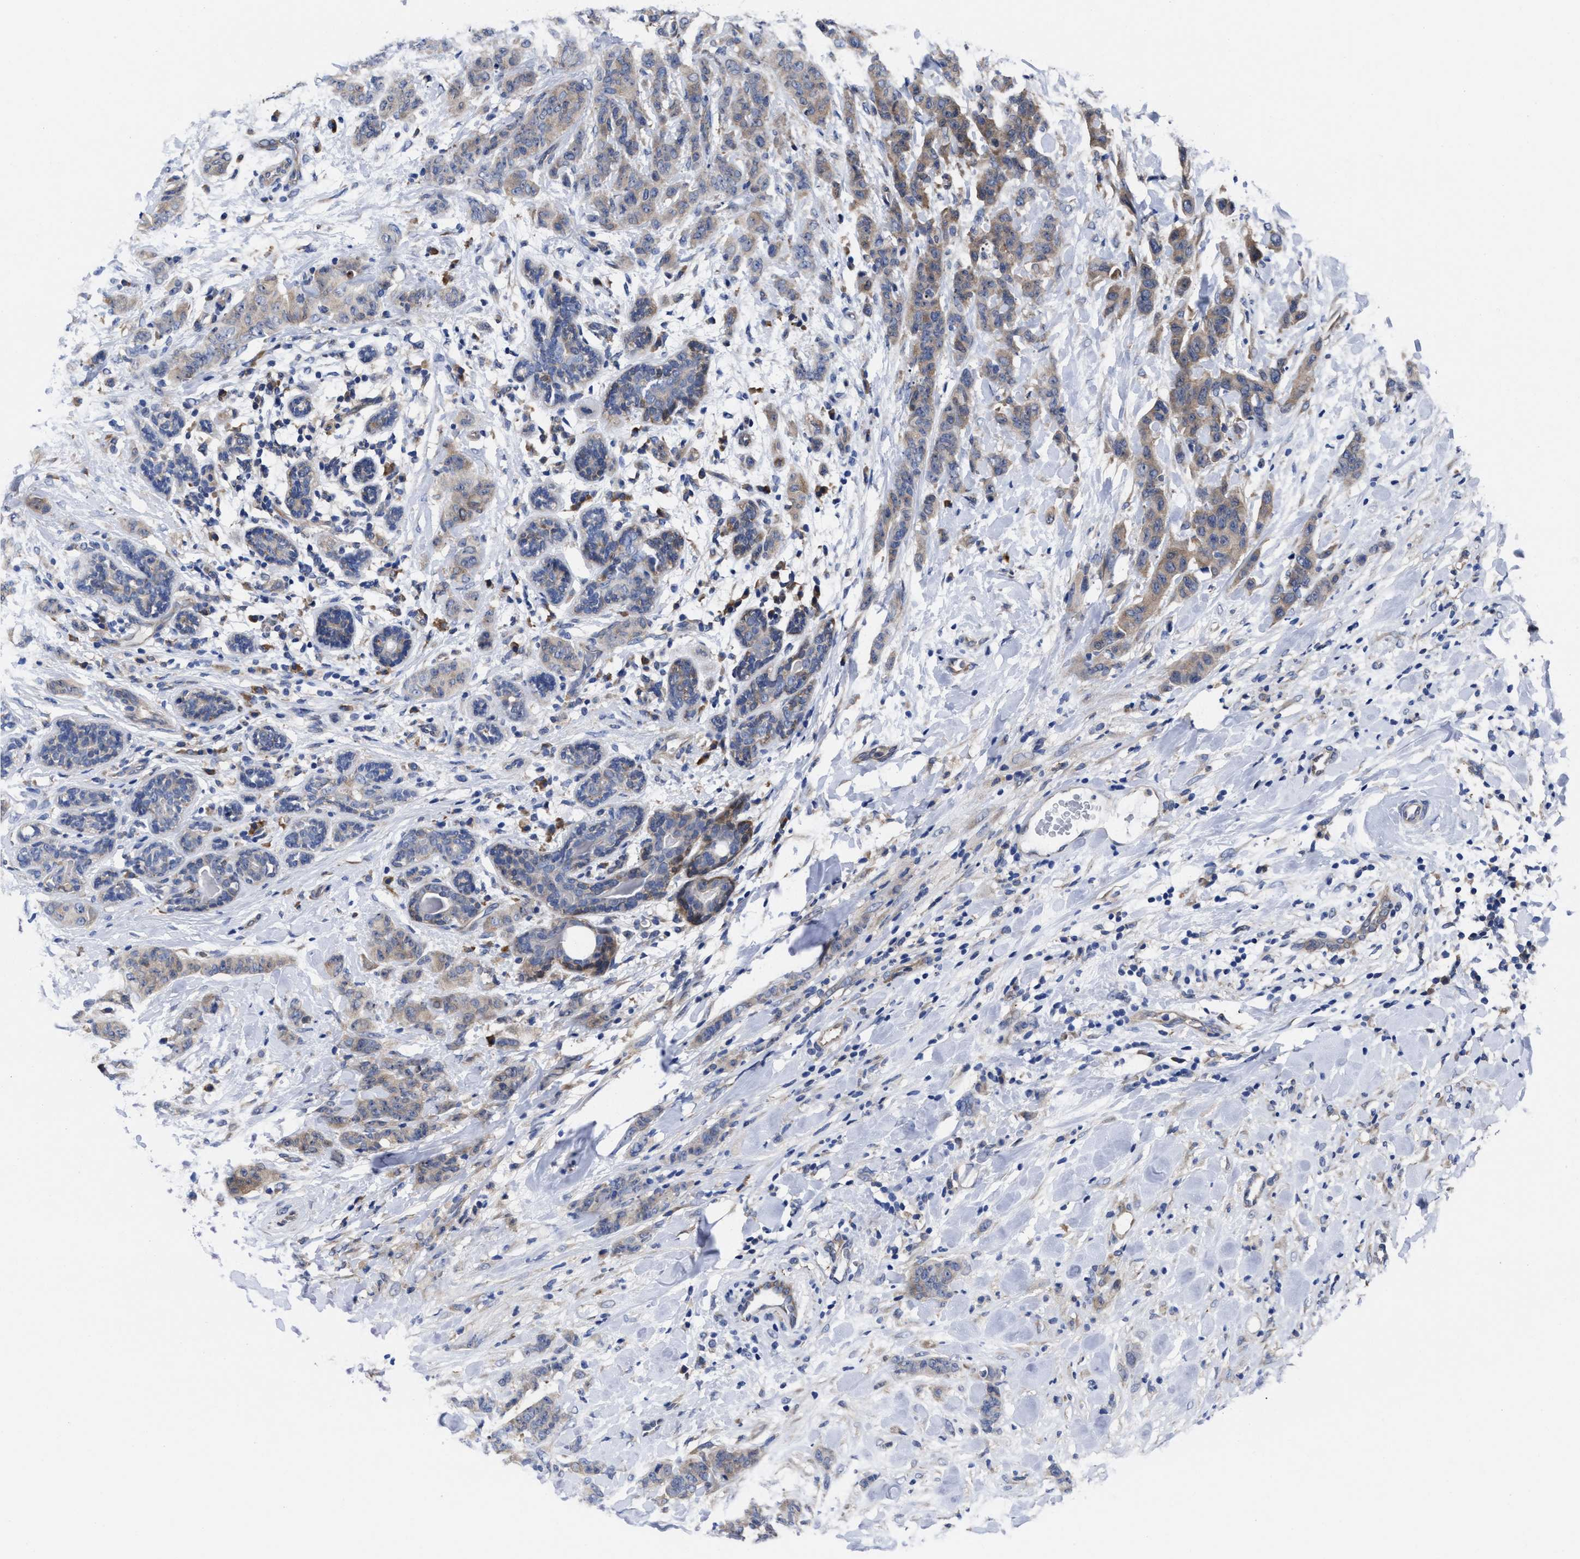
{"staining": {"intensity": "weak", "quantity": ">75%", "location": "cytoplasmic/membranous"}, "tissue": "breast cancer", "cell_type": "Tumor cells", "image_type": "cancer", "snomed": [{"axis": "morphology", "description": "Normal tissue, NOS"}, {"axis": "morphology", "description": "Duct carcinoma"}, {"axis": "topography", "description": "Breast"}], "caption": "Breast cancer tissue exhibits weak cytoplasmic/membranous staining in approximately >75% of tumor cells, visualized by immunohistochemistry.", "gene": "TXNDC17", "patient": {"sex": "female", "age": 40}}